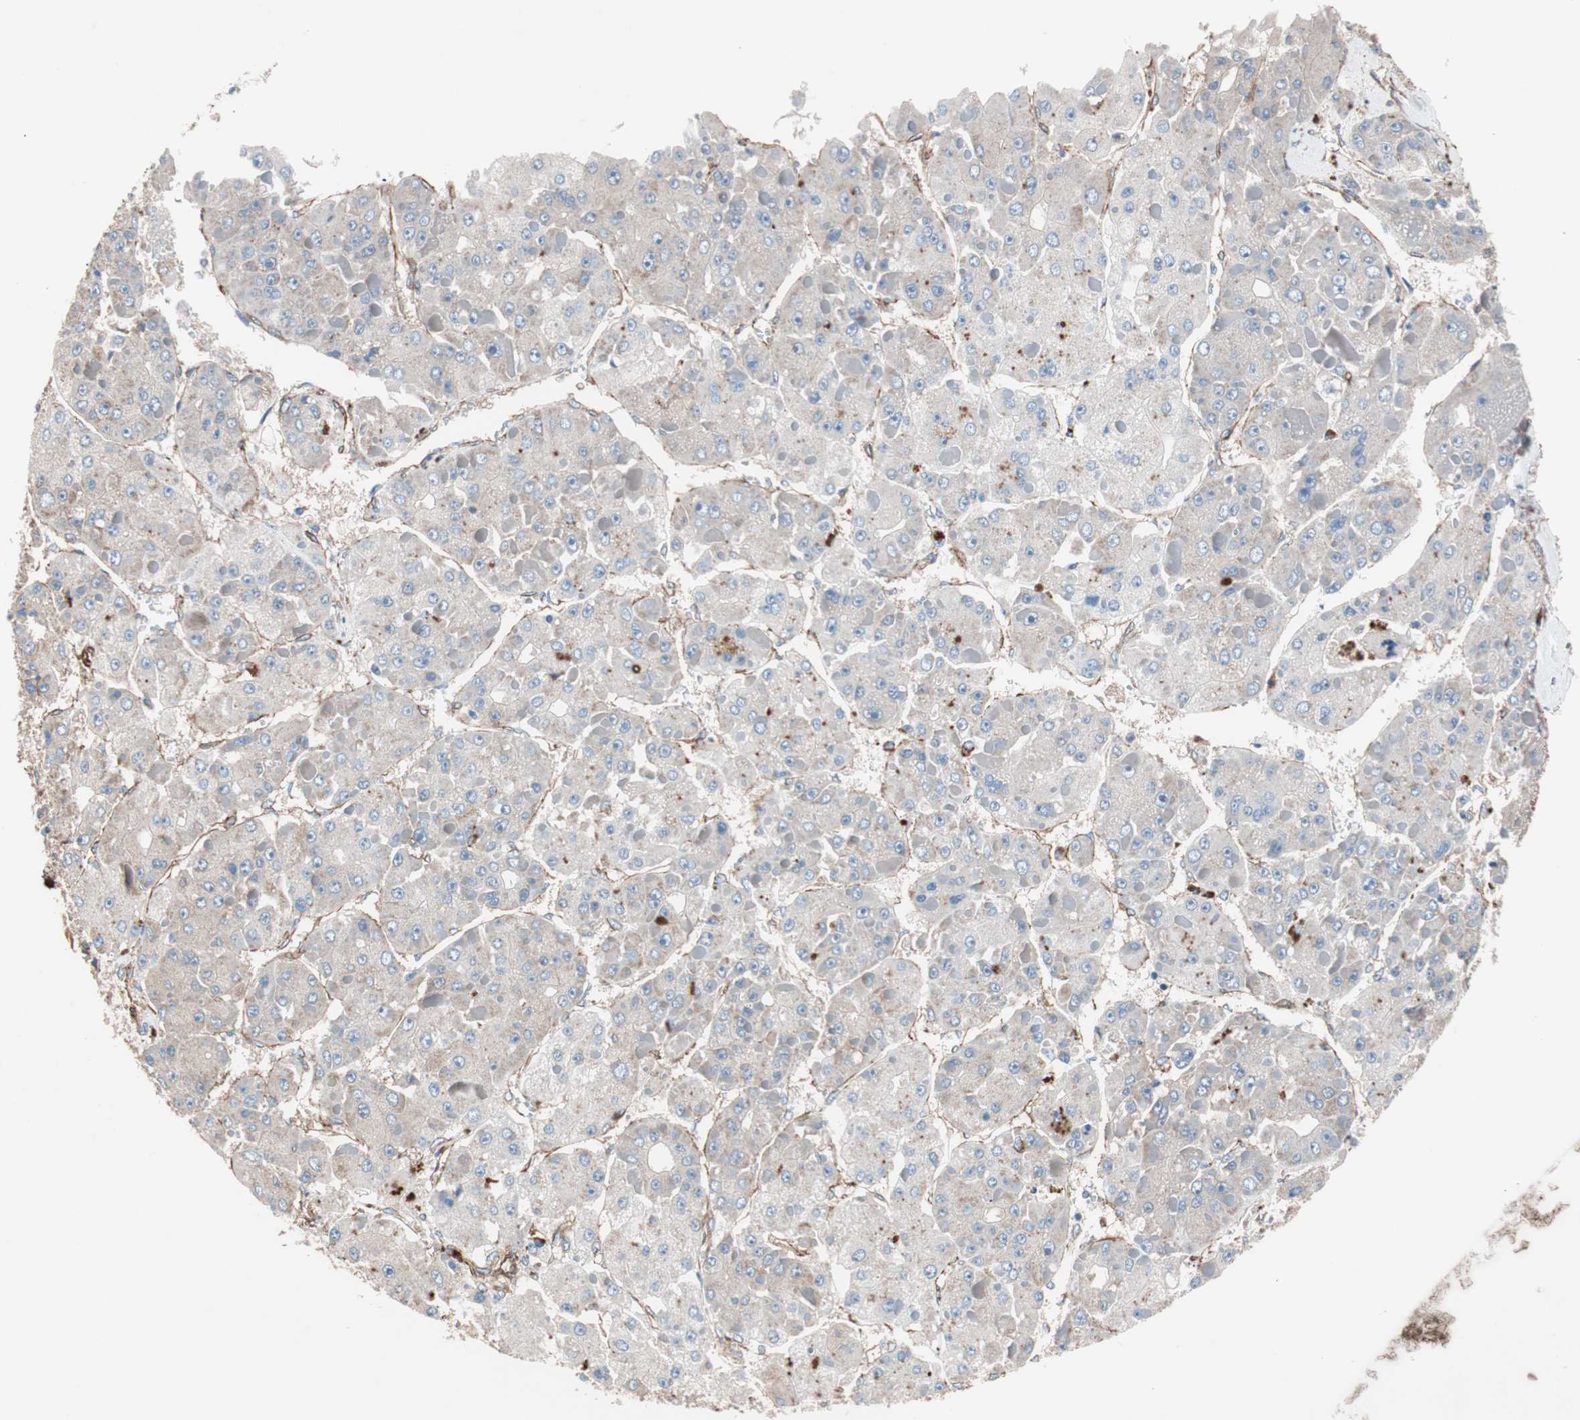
{"staining": {"intensity": "negative", "quantity": "none", "location": "none"}, "tissue": "liver cancer", "cell_type": "Tumor cells", "image_type": "cancer", "snomed": [{"axis": "morphology", "description": "Carcinoma, Hepatocellular, NOS"}, {"axis": "topography", "description": "Liver"}], "caption": "Protein analysis of liver hepatocellular carcinoma exhibits no significant expression in tumor cells.", "gene": "SPINT1", "patient": {"sex": "female", "age": 73}}